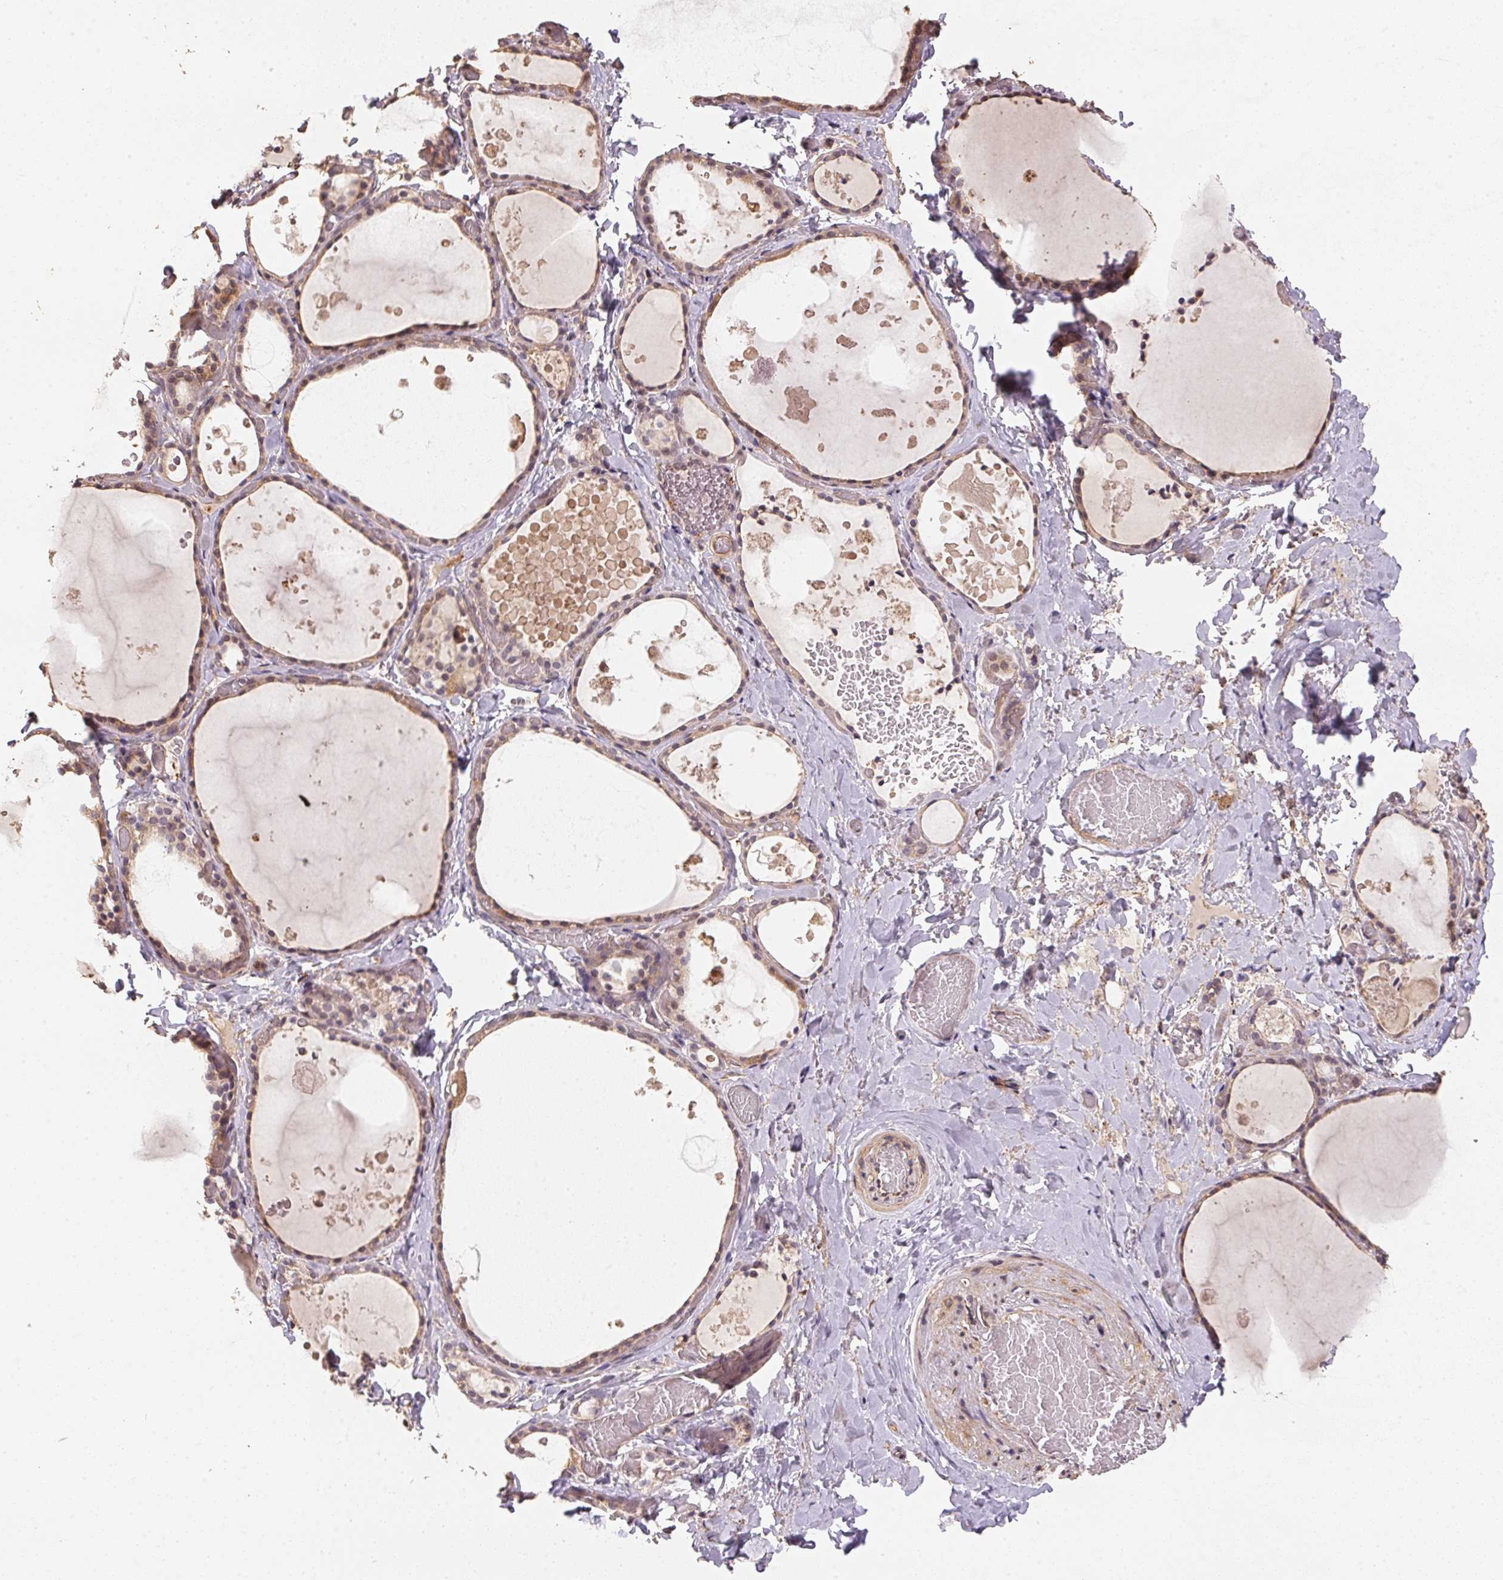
{"staining": {"intensity": "weak", "quantity": "25%-75%", "location": "cytoplasmic/membranous"}, "tissue": "thyroid gland", "cell_type": "Glandular cells", "image_type": "normal", "snomed": [{"axis": "morphology", "description": "Normal tissue, NOS"}, {"axis": "topography", "description": "Thyroid gland"}], "caption": "Weak cytoplasmic/membranous positivity for a protein is identified in about 25%-75% of glandular cells of normal thyroid gland using immunohistochemistry (IHC).", "gene": "TMEM222", "patient": {"sex": "female", "age": 56}}